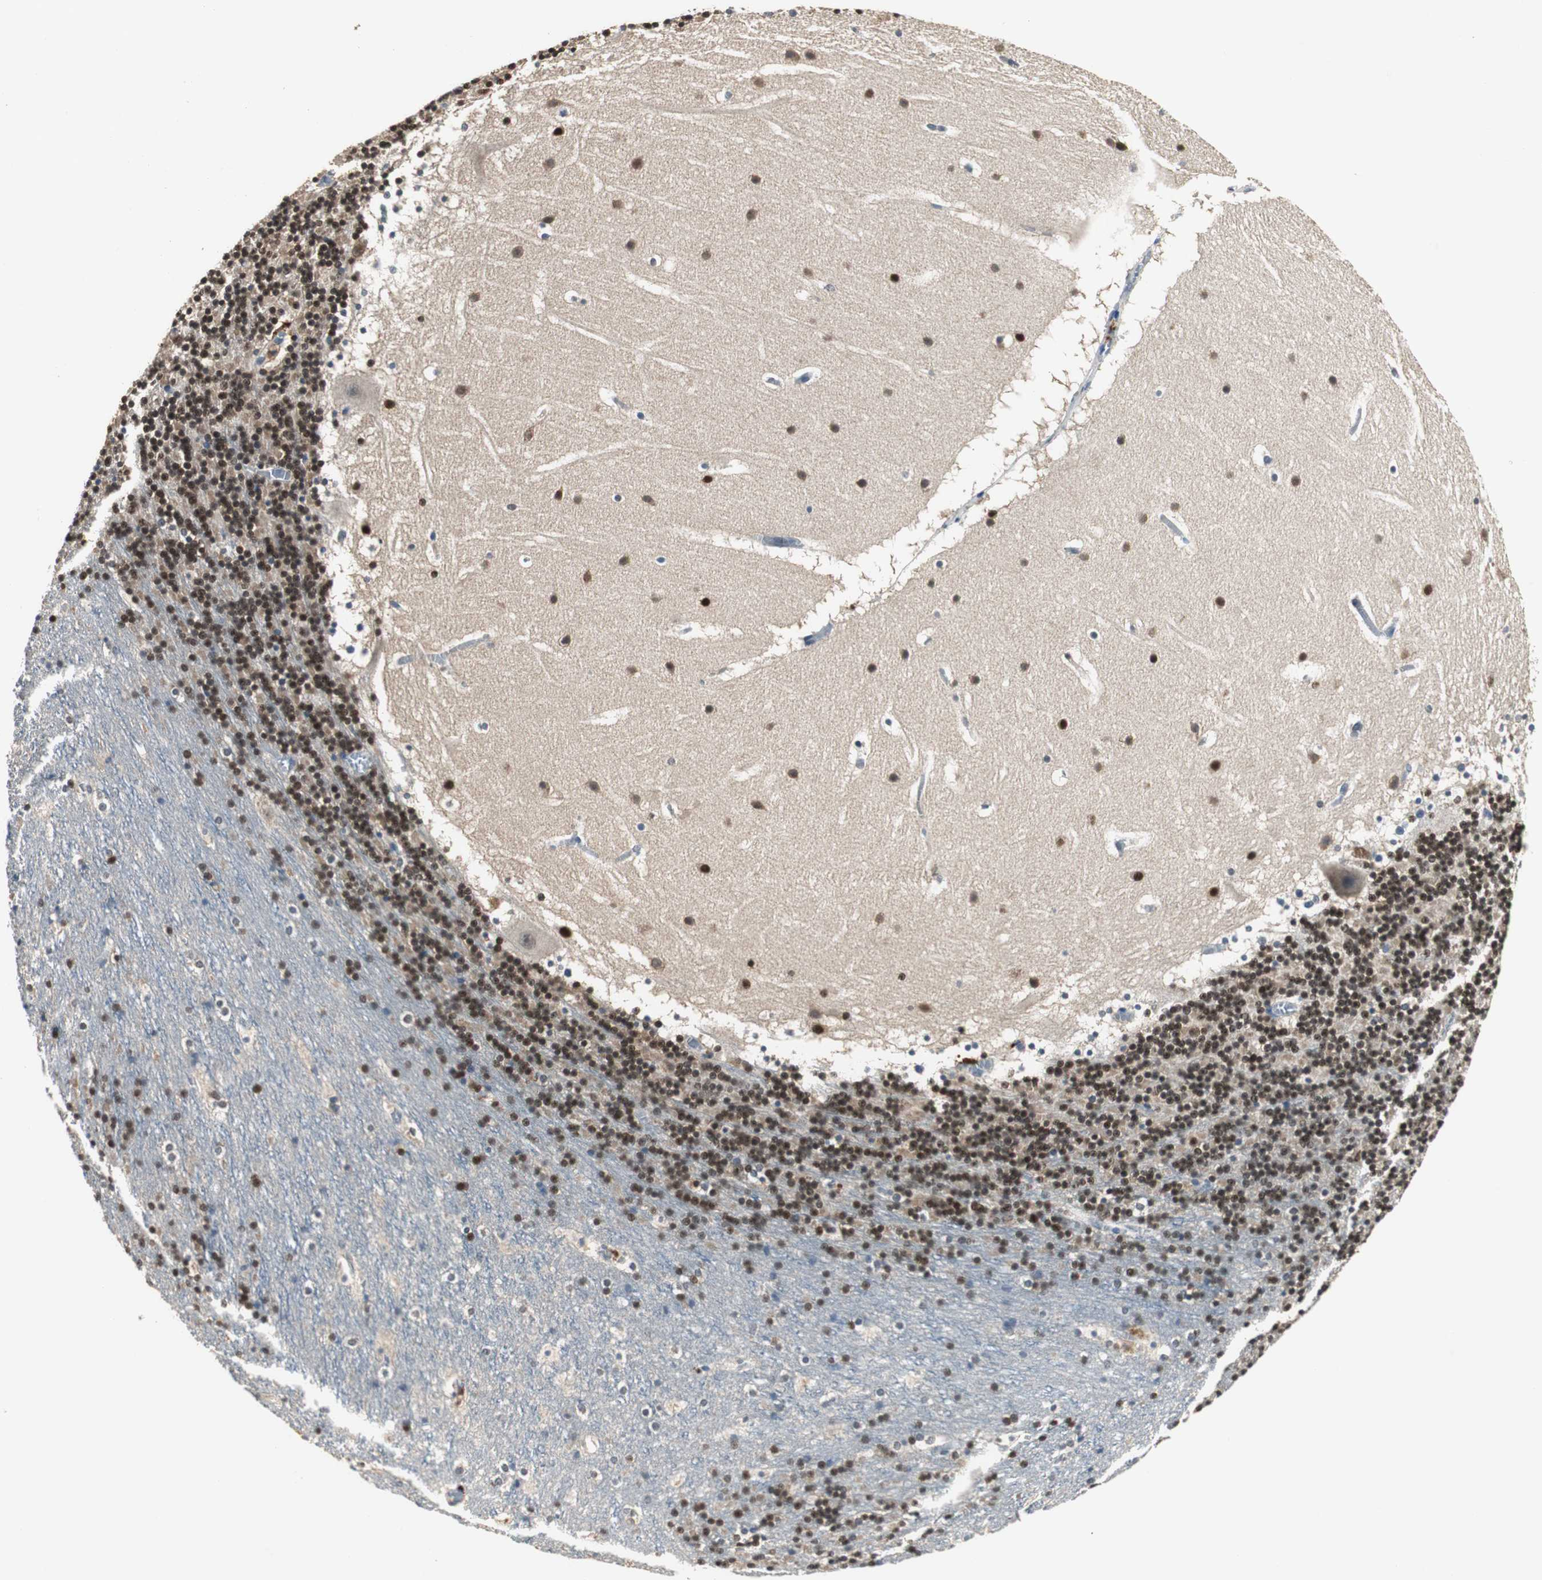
{"staining": {"intensity": "moderate", "quantity": ">75%", "location": "nuclear"}, "tissue": "cerebellum", "cell_type": "Cells in granular layer", "image_type": "normal", "snomed": [{"axis": "morphology", "description": "Normal tissue, NOS"}, {"axis": "topography", "description": "Cerebellum"}], "caption": "IHC micrograph of unremarkable human cerebellum stained for a protein (brown), which exhibits medium levels of moderate nuclear staining in about >75% of cells in granular layer.", "gene": "FEN1", "patient": {"sex": "male", "age": 45}}